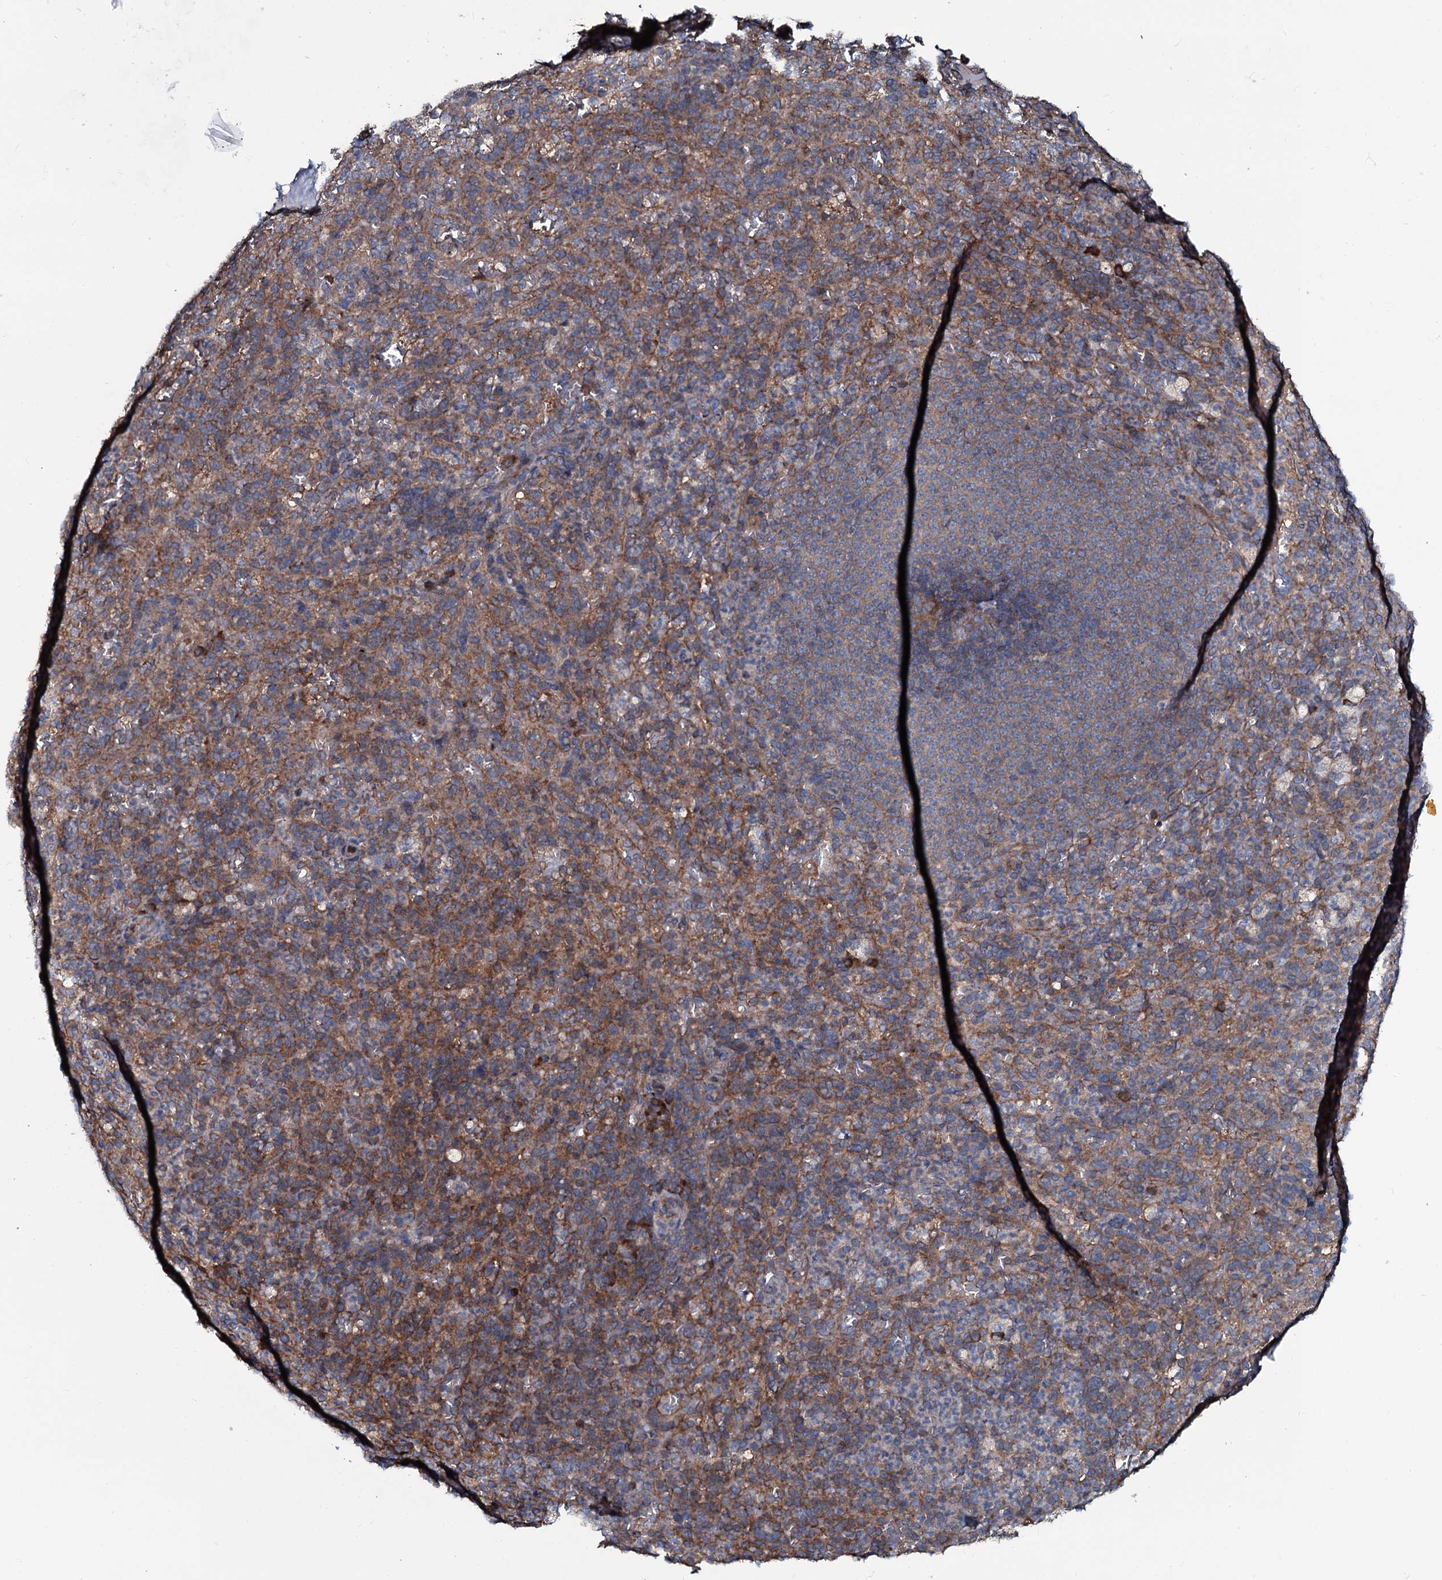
{"staining": {"intensity": "moderate", "quantity": "25%-75%", "location": "cytoplasmic/membranous"}, "tissue": "spleen", "cell_type": "Cells in red pulp", "image_type": "normal", "snomed": [{"axis": "morphology", "description": "Normal tissue, NOS"}, {"axis": "topography", "description": "Spleen"}], "caption": "Immunohistochemical staining of normal spleen shows medium levels of moderate cytoplasmic/membranous positivity in about 25%-75% of cells in red pulp.", "gene": "USPL1", "patient": {"sex": "female", "age": 21}}